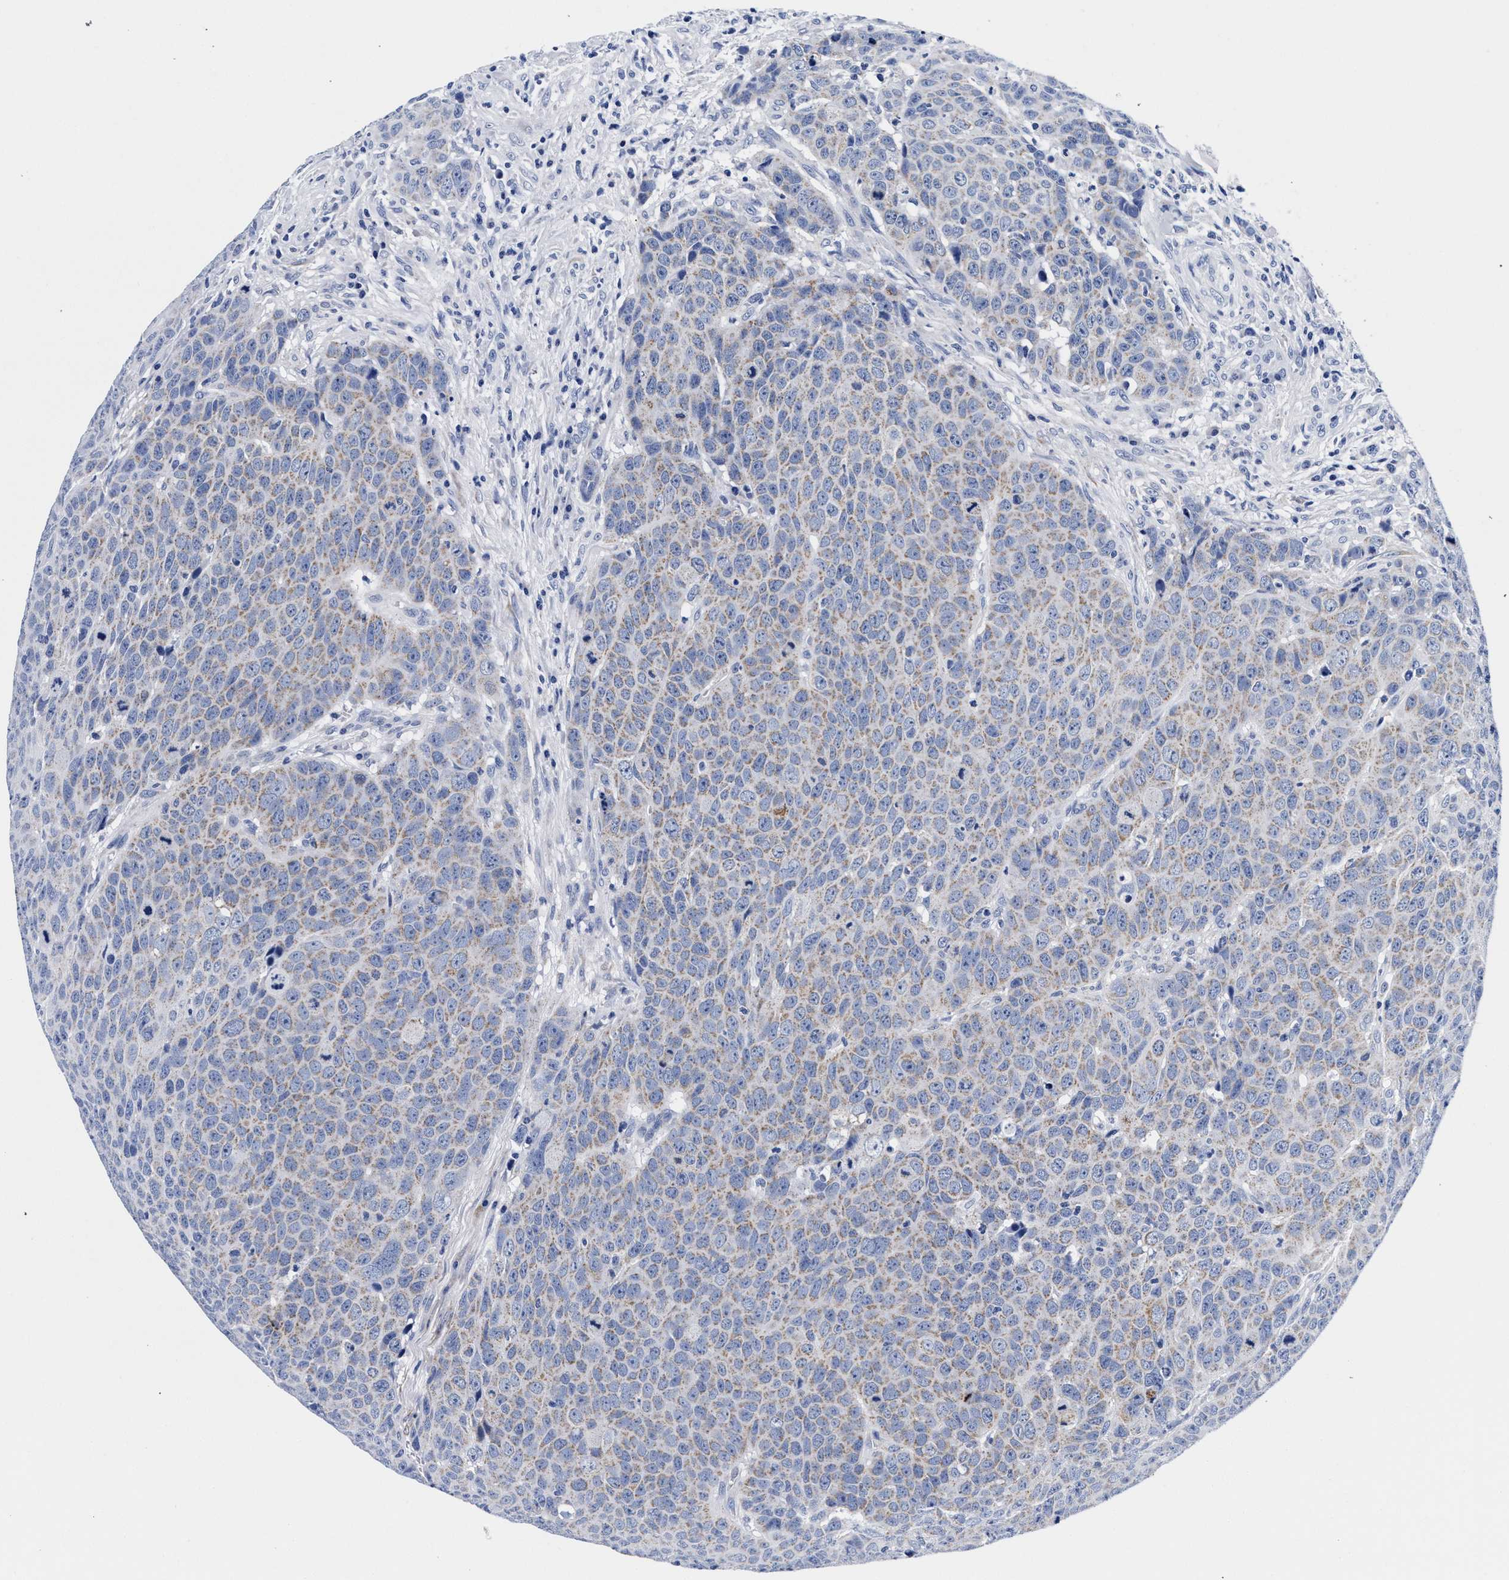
{"staining": {"intensity": "weak", "quantity": ">75%", "location": "cytoplasmic/membranous"}, "tissue": "head and neck cancer", "cell_type": "Tumor cells", "image_type": "cancer", "snomed": [{"axis": "morphology", "description": "Squamous cell carcinoma, NOS"}, {"axis": "topography", "description": "Head-Neck"}], "caption": "Immunohistochemistry (IHC) image of neoplastic tissue: human head and neck squamous cell carcinoma stained using immunohistochemistry reveals low levels of weak protein expression localized specifically in the cytoplasmic/membranous of tumor cells, appearing as a cytoplasmic/membranous brown color.", "gene": "RAB3B", "patient": {"sex": "male", "age": 66}}